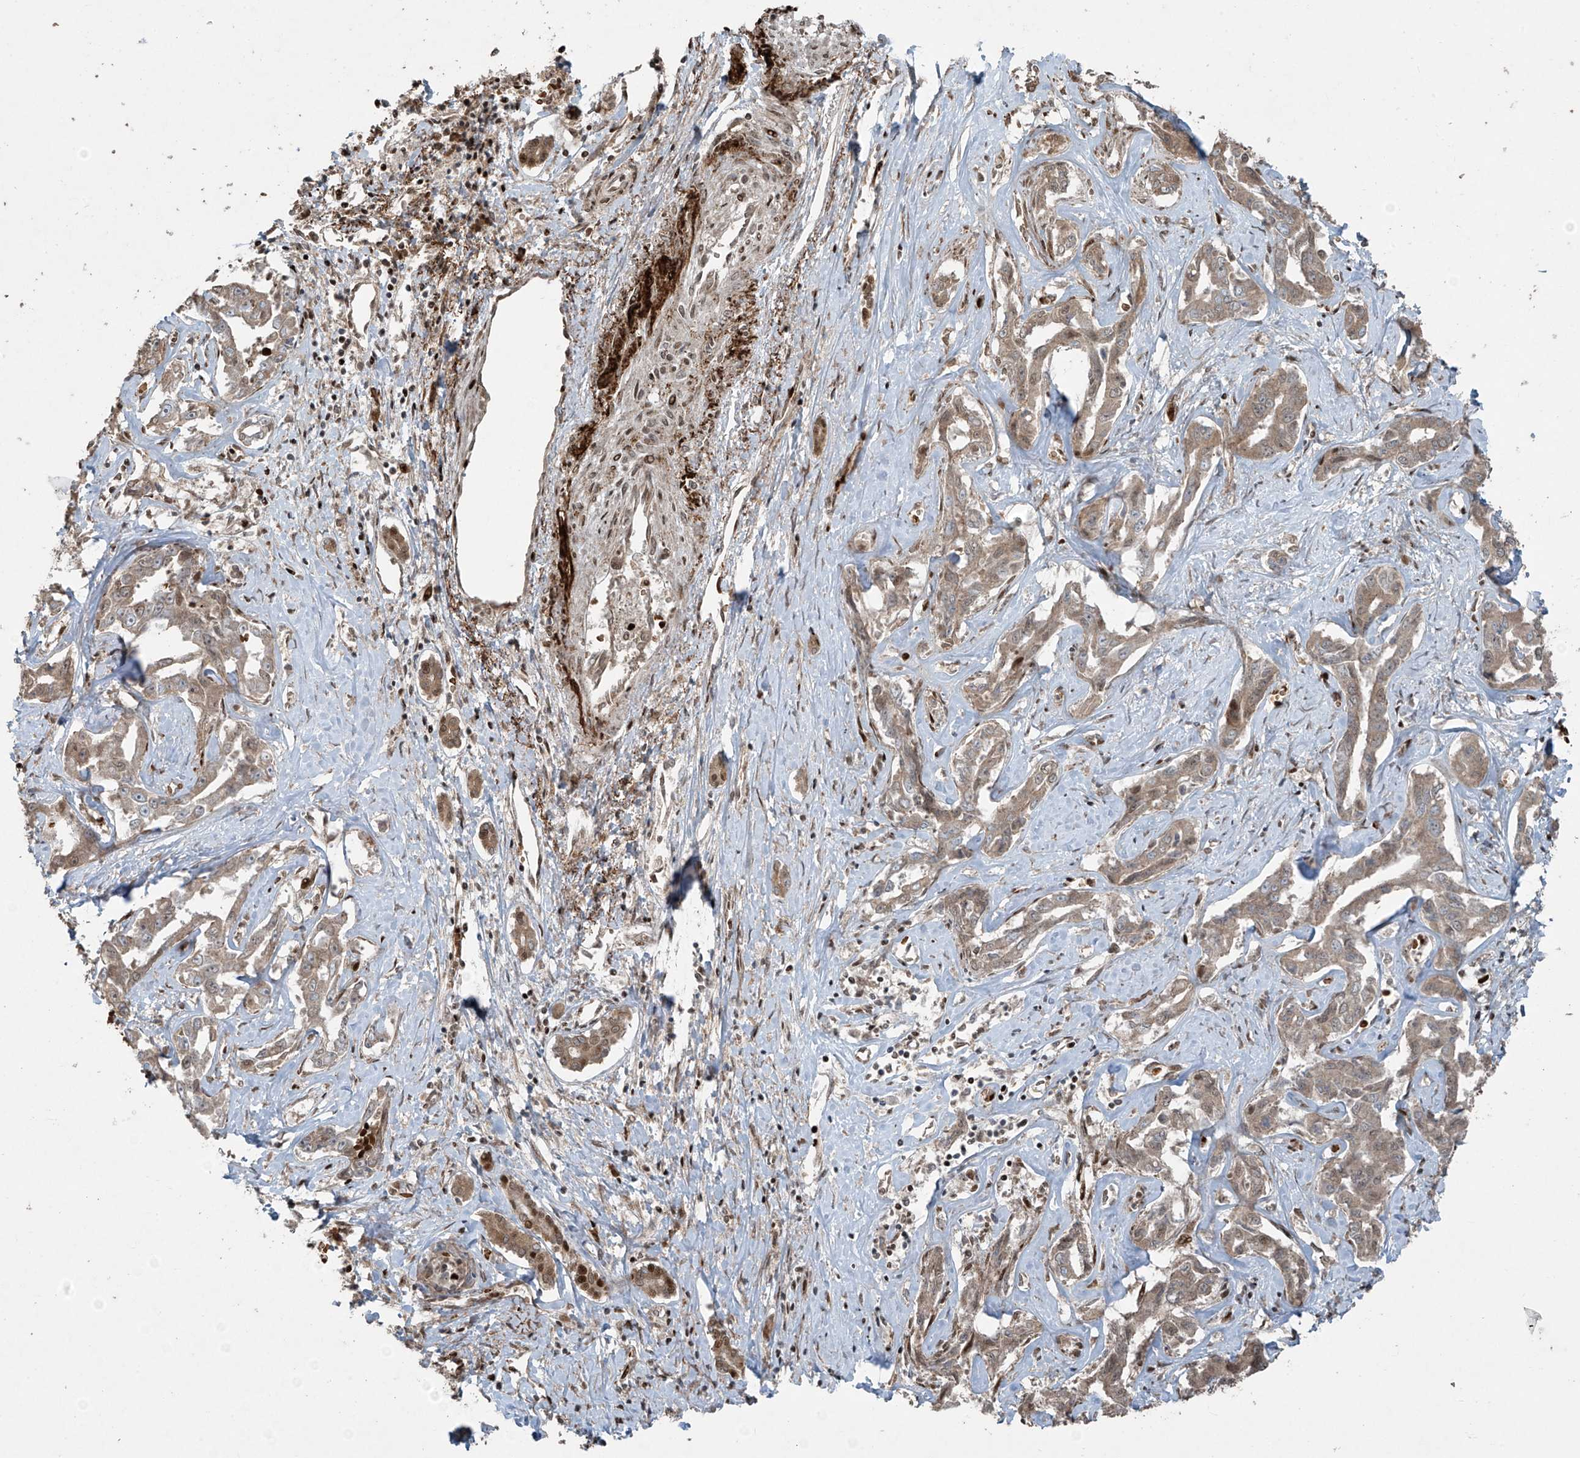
{"staining": {"intensity": "moderate", "quantity": "<25%", "location": "cytoplasmic/membranous,nuclear"}, "tissue": "liver cancer", "cell_type": "Tumor cells", "image_type": "cancer", "snomed": [{"axis": "morphology", "description": "Cholangiocarcinoma"}, {"axis": "topography", "description": "Liver"}], "caption": "About <25% of tumor cells in liver cholangiocarcinoma show moderate cytoplasmic/membranous and nuclear protein positivity as visualized by brown immunohistochemical staining.", "gene": "TTC22", "patient": {"sex": "male", "age": 59}}